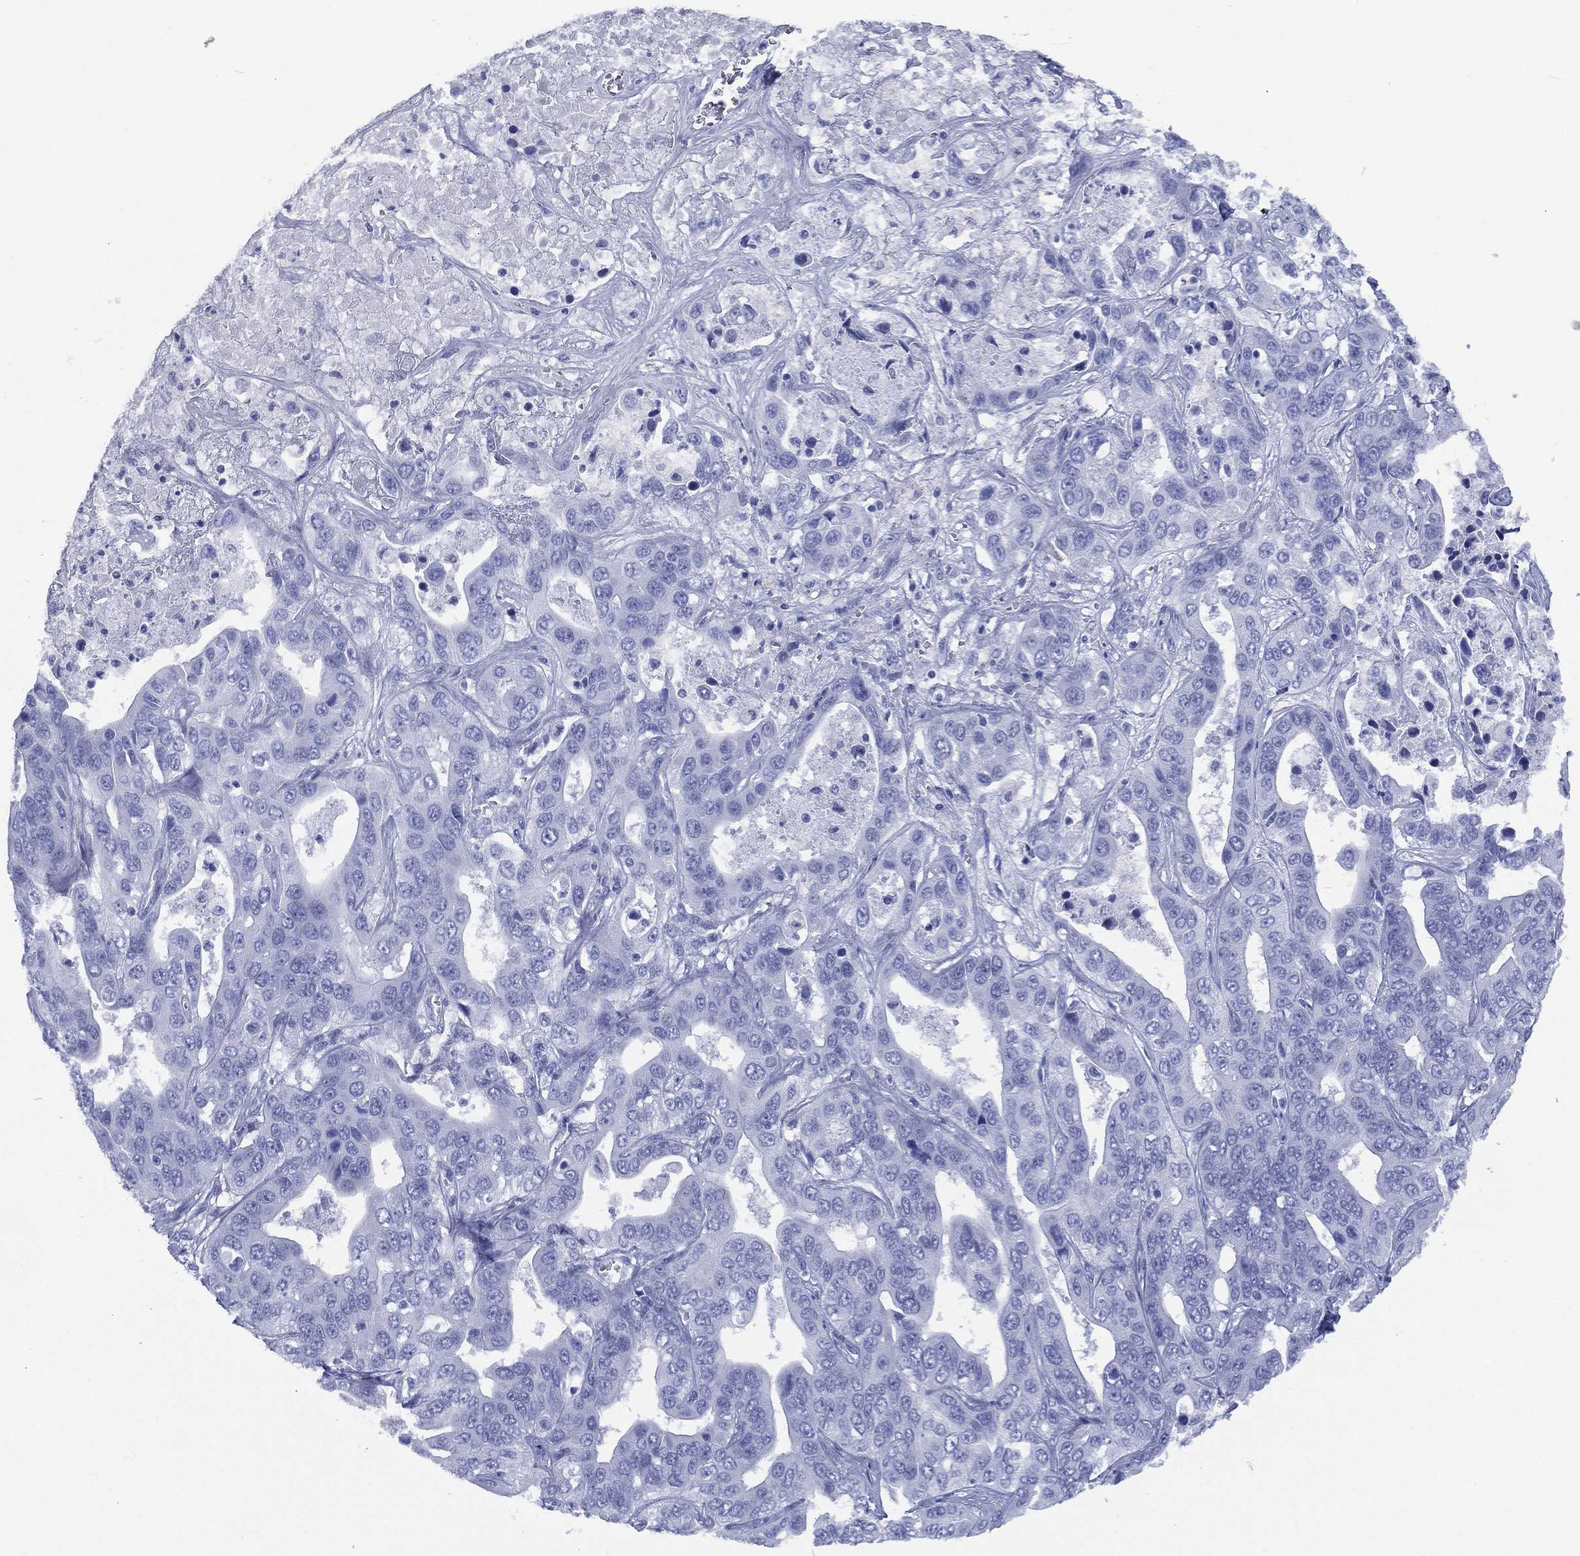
{"staining": {"intensity": "negative", "quantity": "none", "location": "none"}, "tissue": "liver cancer", "cell_type": "Tumor cells", "image_type": "cancer", "snomed": [{"axis": "morphology", "description": "Cholangiocarcinoma"}, {"axis": "topography", "description": "Liver"}], "caption": "Cholangiocarcinoma (liver) stained for a protein using immunohistochemistry (IHC) shows no expression tumor cells.", "gene": "RSPH4A", "patient": {"sex": "female", "age": 52}}